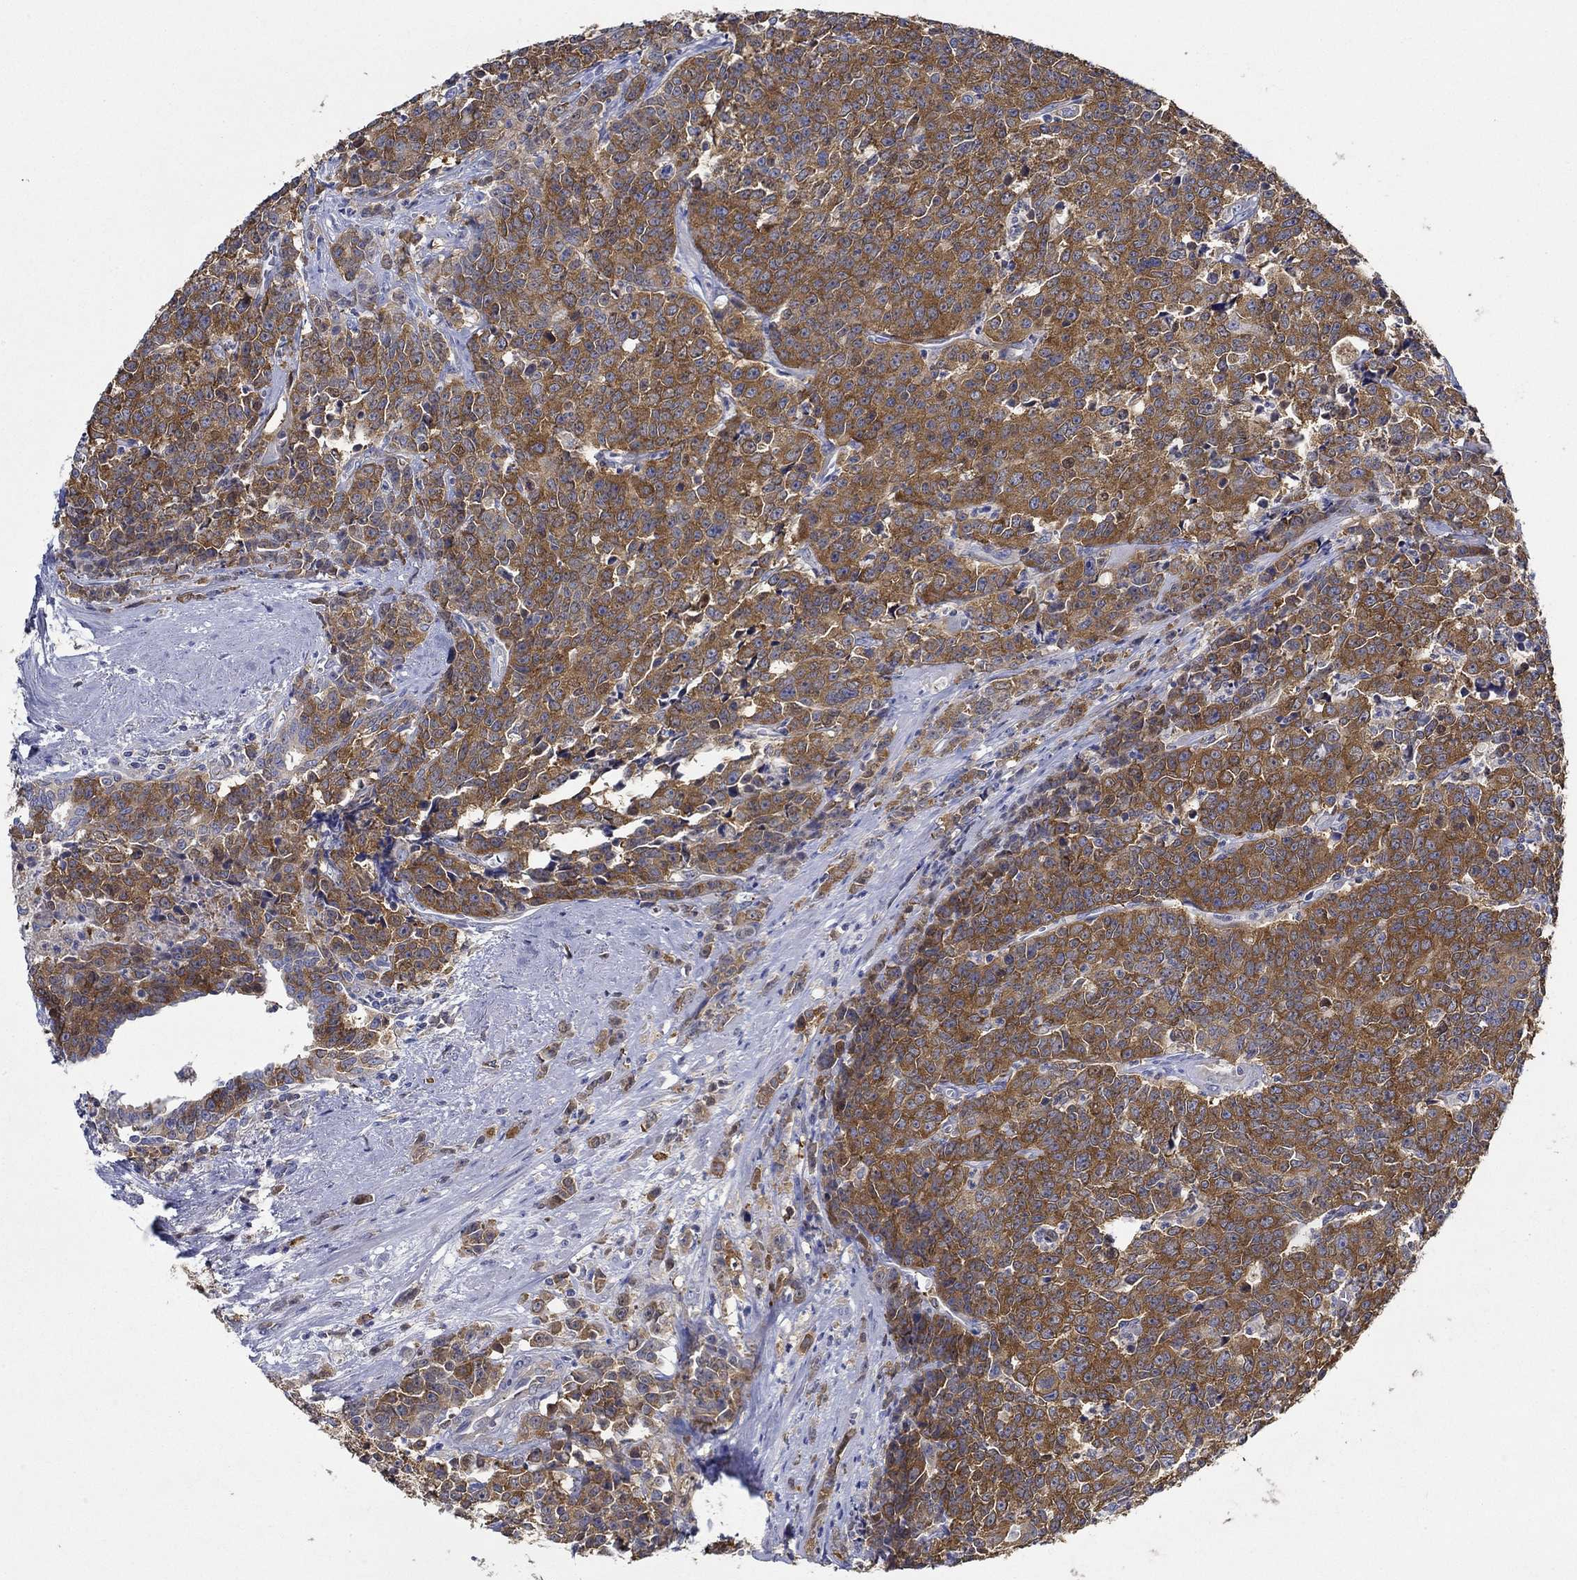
{"staining": {"intensity": "strong", "quantity": ">75%", "location": "cytoplasmic/membranous"}, "tissue": "prostate cancer", "cell_type": "Tumor cells", "image_type": "cancer", "snomed": [{"axis": "morphology", "description": "Adenocarcinoma, NOS"}, {"axis": "topography", "description": "Prostate"}], "caption": "High-power microscopy captured an immunohistochemistry image of adenocarcinoma (prostate), revealing strong cytoplasmic/membranous positivity in approximately >75% of tumor cells. (Stains: DAB (3,3'-diaminobenzidine) in brown, nuclei in blue, Microscopy: brightfield microscopy at high magnification).", "gene": "SLC27A3", "patient": {"sex": "male", "age": 67}}